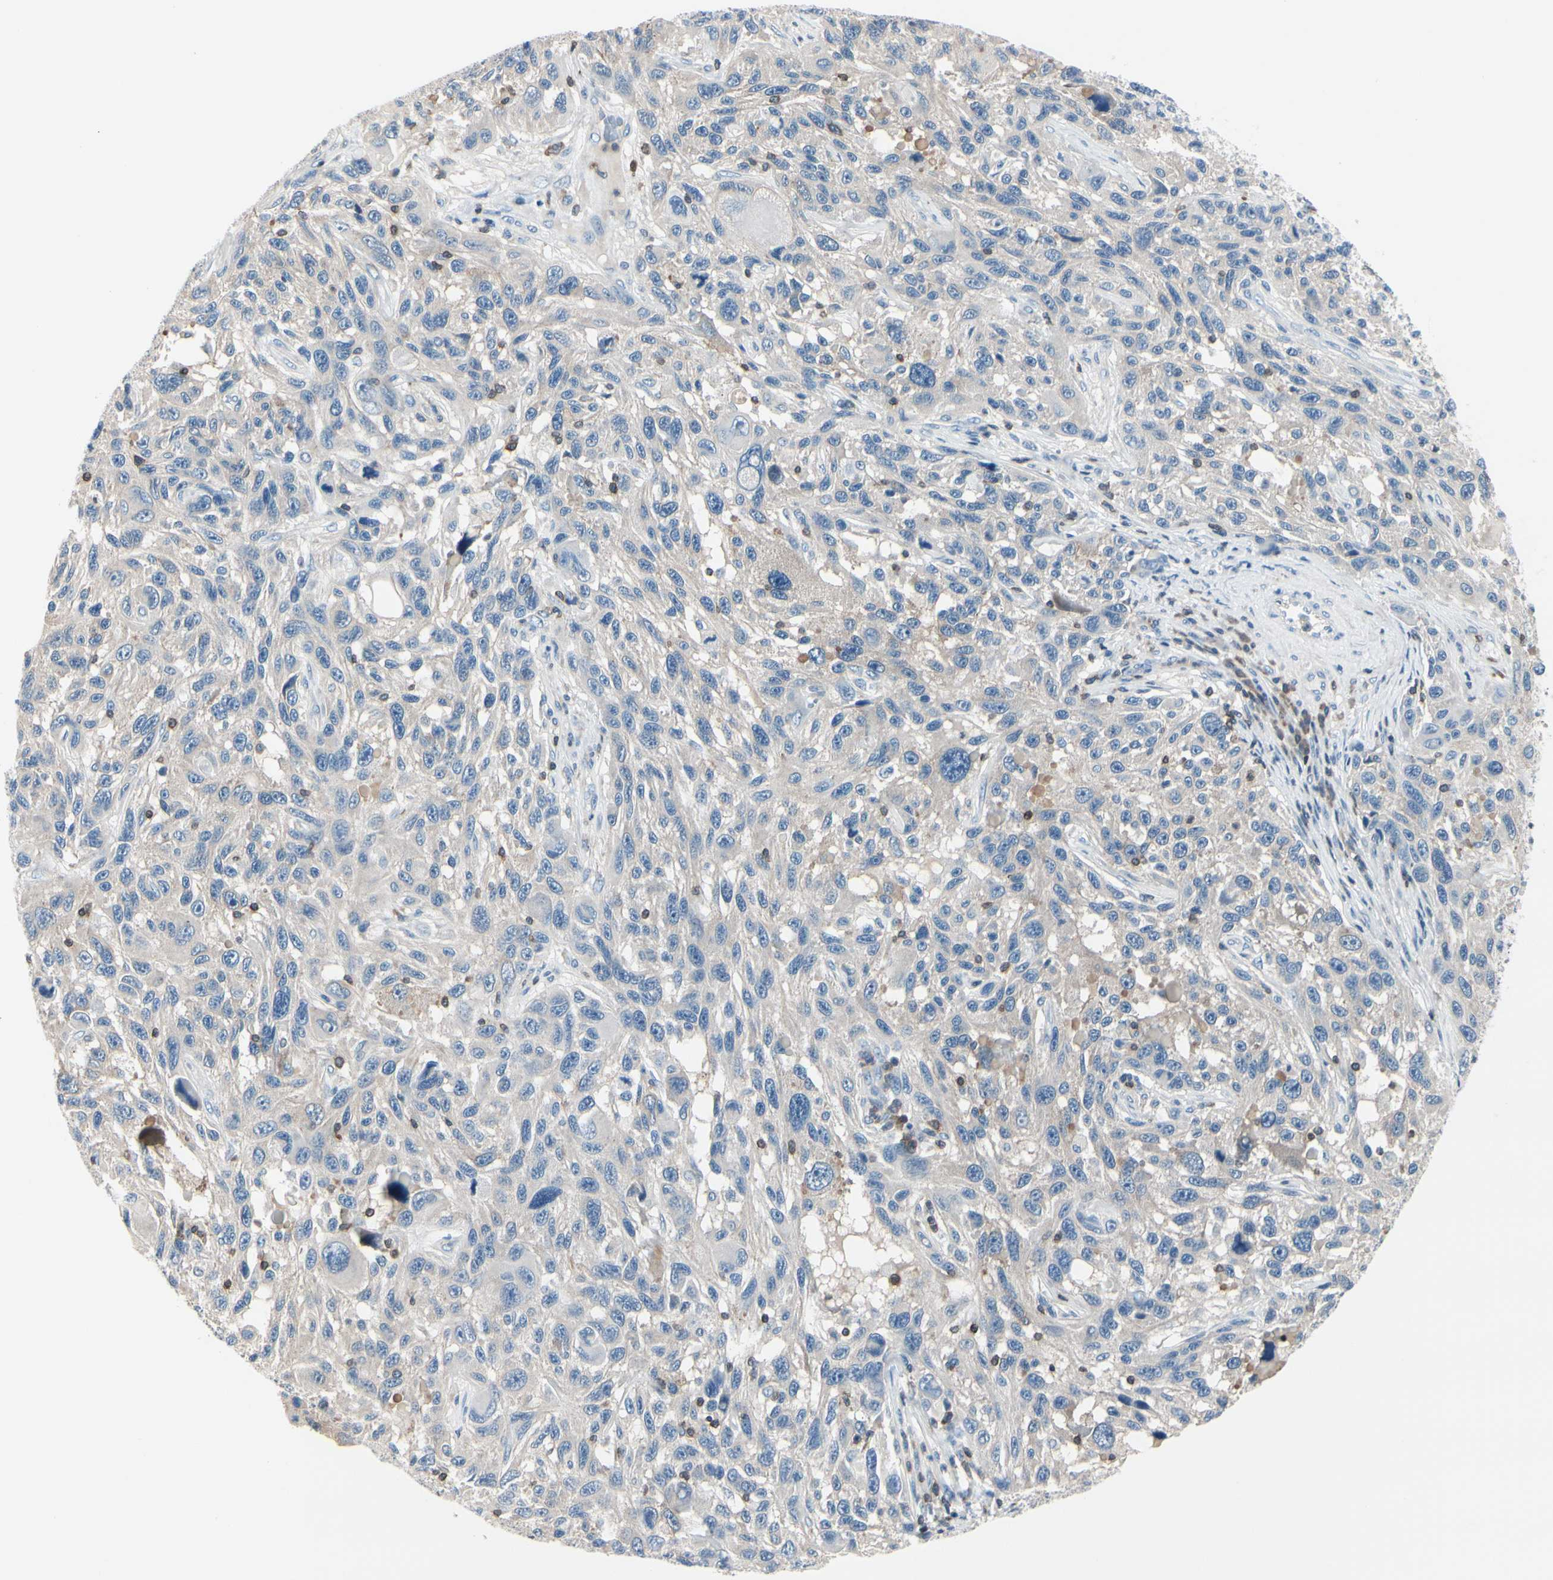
{"staining": {"intensity": "negative", "quantity": "none", "location": "none"}, "tissue": "melanoma", "cell_type": "Tumor cells", "image_type": "cancer", "snomed": [{"axis": "morphology", "description": "Malignant melanoma, NOS"}, {"axis": "topography", "description": "Skin"}], "caption": "Immunohistochemistry of melanoma exhibits no positivity in tumor cells.", "gene": "SLC9A3R1", "patient": {"sex": "male", "age": 53}}